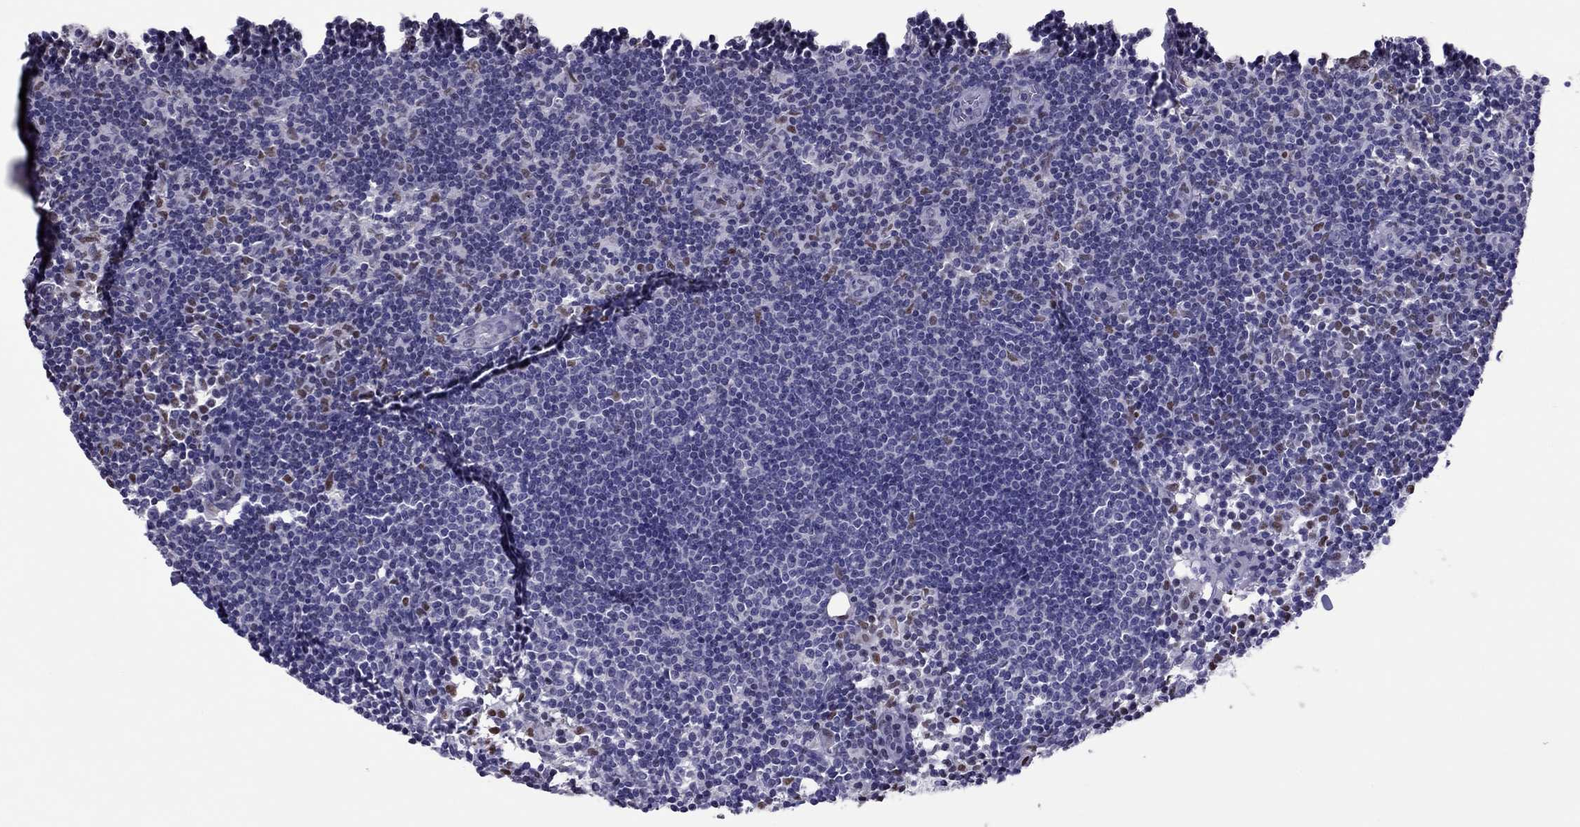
{"staining": {"intensity": "moderate", "quantity": "<25%", "location": "nuclear"}, "tissue": "lymph node", "cell_type": "Germinal center cells", "image_type": "normal", "snomed": [{"axis": "morphology", "description": "Normal tissue, NOS"}, {"axis": "topography", "description": "Lymph node"}], "caption": "Normal lymph node demonstrates moderate nuclear staining in approximately <25% of germinal center cells, visualized by immunohistochemistry. Using DAB (brown) and hematoxylin (blue) stains, captured at high magnification using brightfield microscopy.", "gene": "SPINT3", "patient": {"sex": "male", "age": 59}}